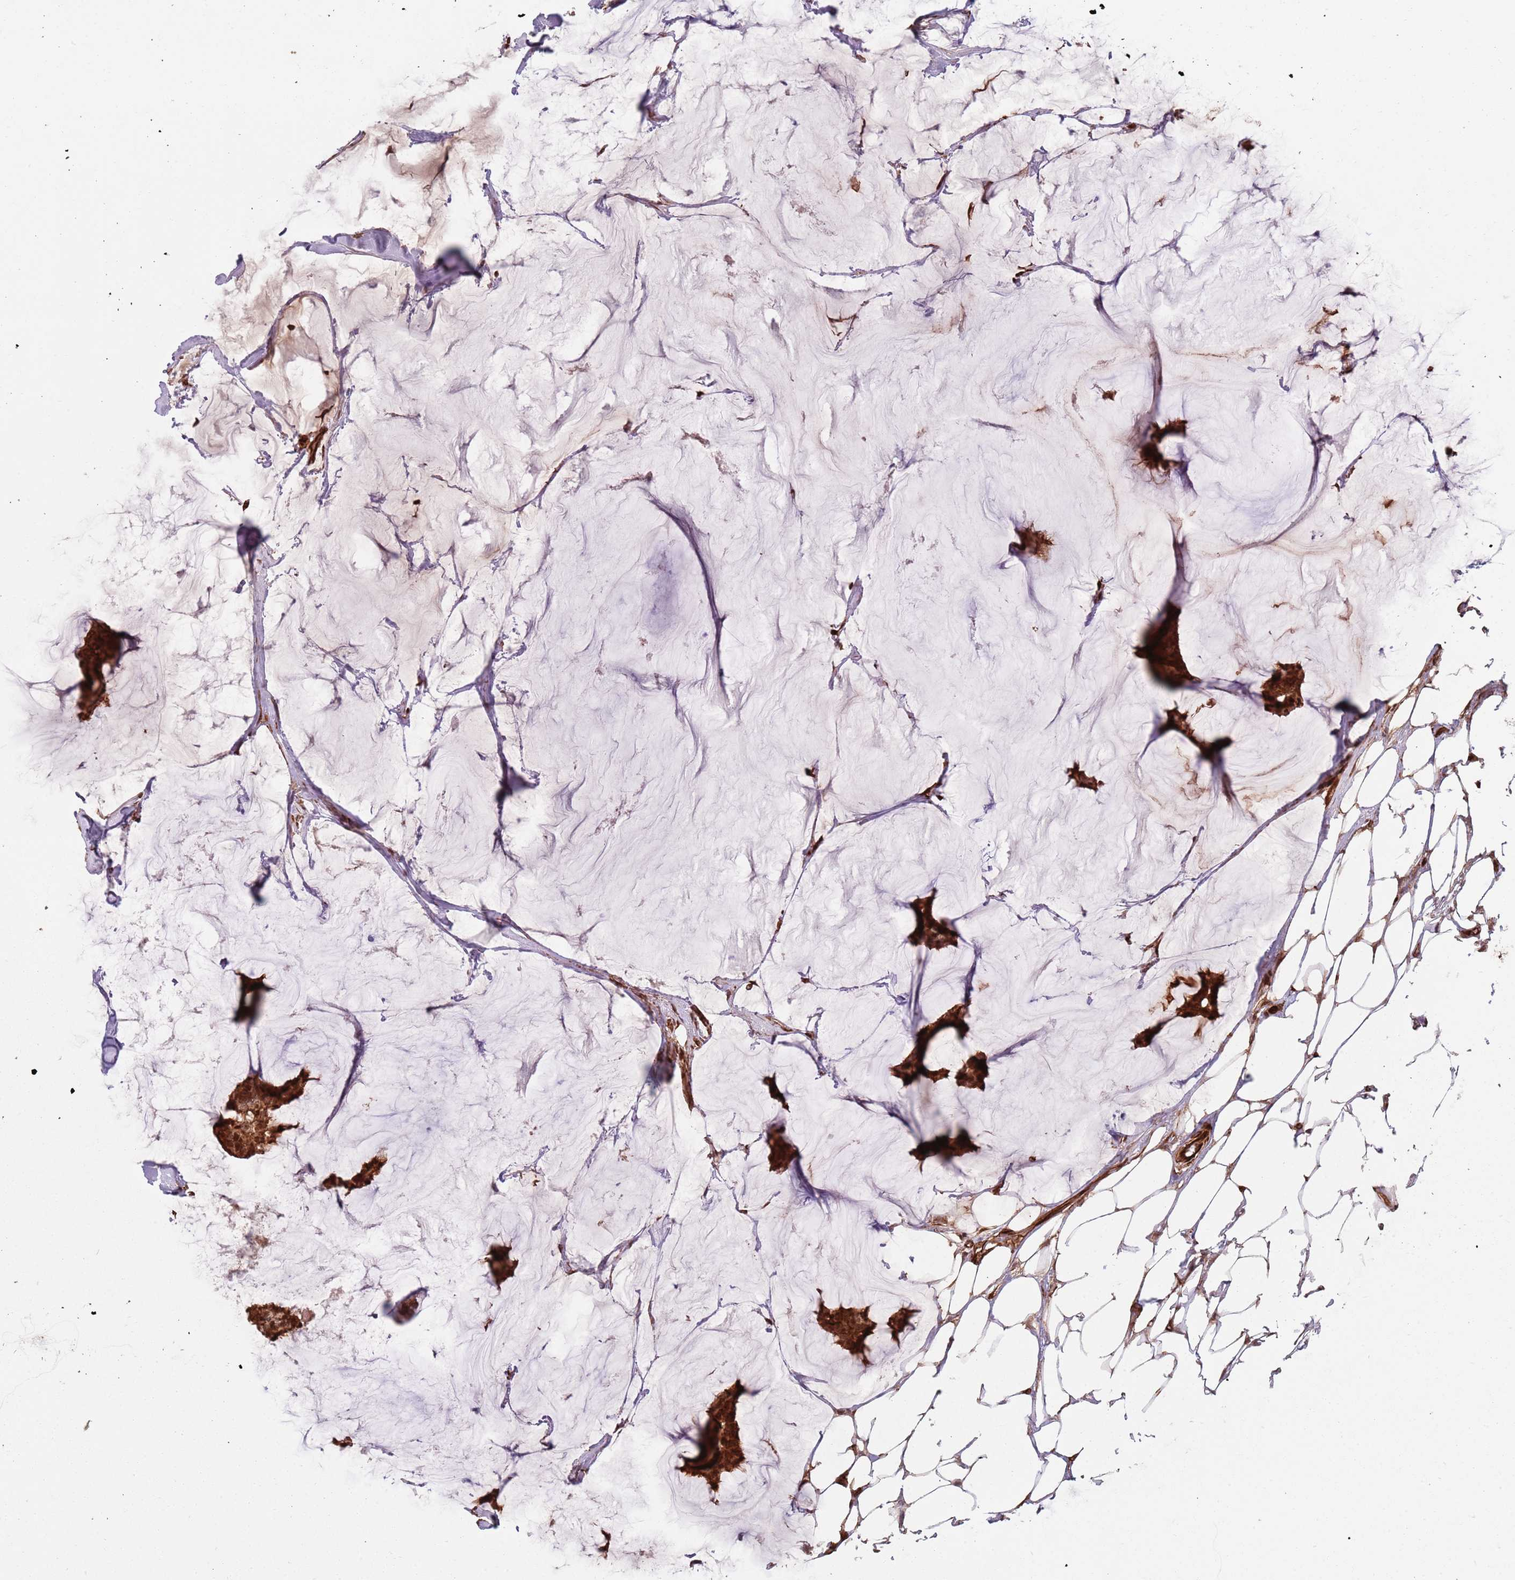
{"staining": {"intensity": "strong", "quantity": ">75%", "location": "cytoplasmic/membranous,nuclear"}, "tissue": "breast cancer", "cell_type": "Tumor cells", "image_type": "cancer", "snomed": [{"axis": "morphology", "description": "Duct carcinoma"}, {"axis": "topography", "description": "Breast"}], "caption": "Invasive ductal carcinoma (breast) stained with a protein marker exhibits strong staining in tumor cells.", "gene": "ADAMTS3", "patient": {"sex": "female", "age": 93}}